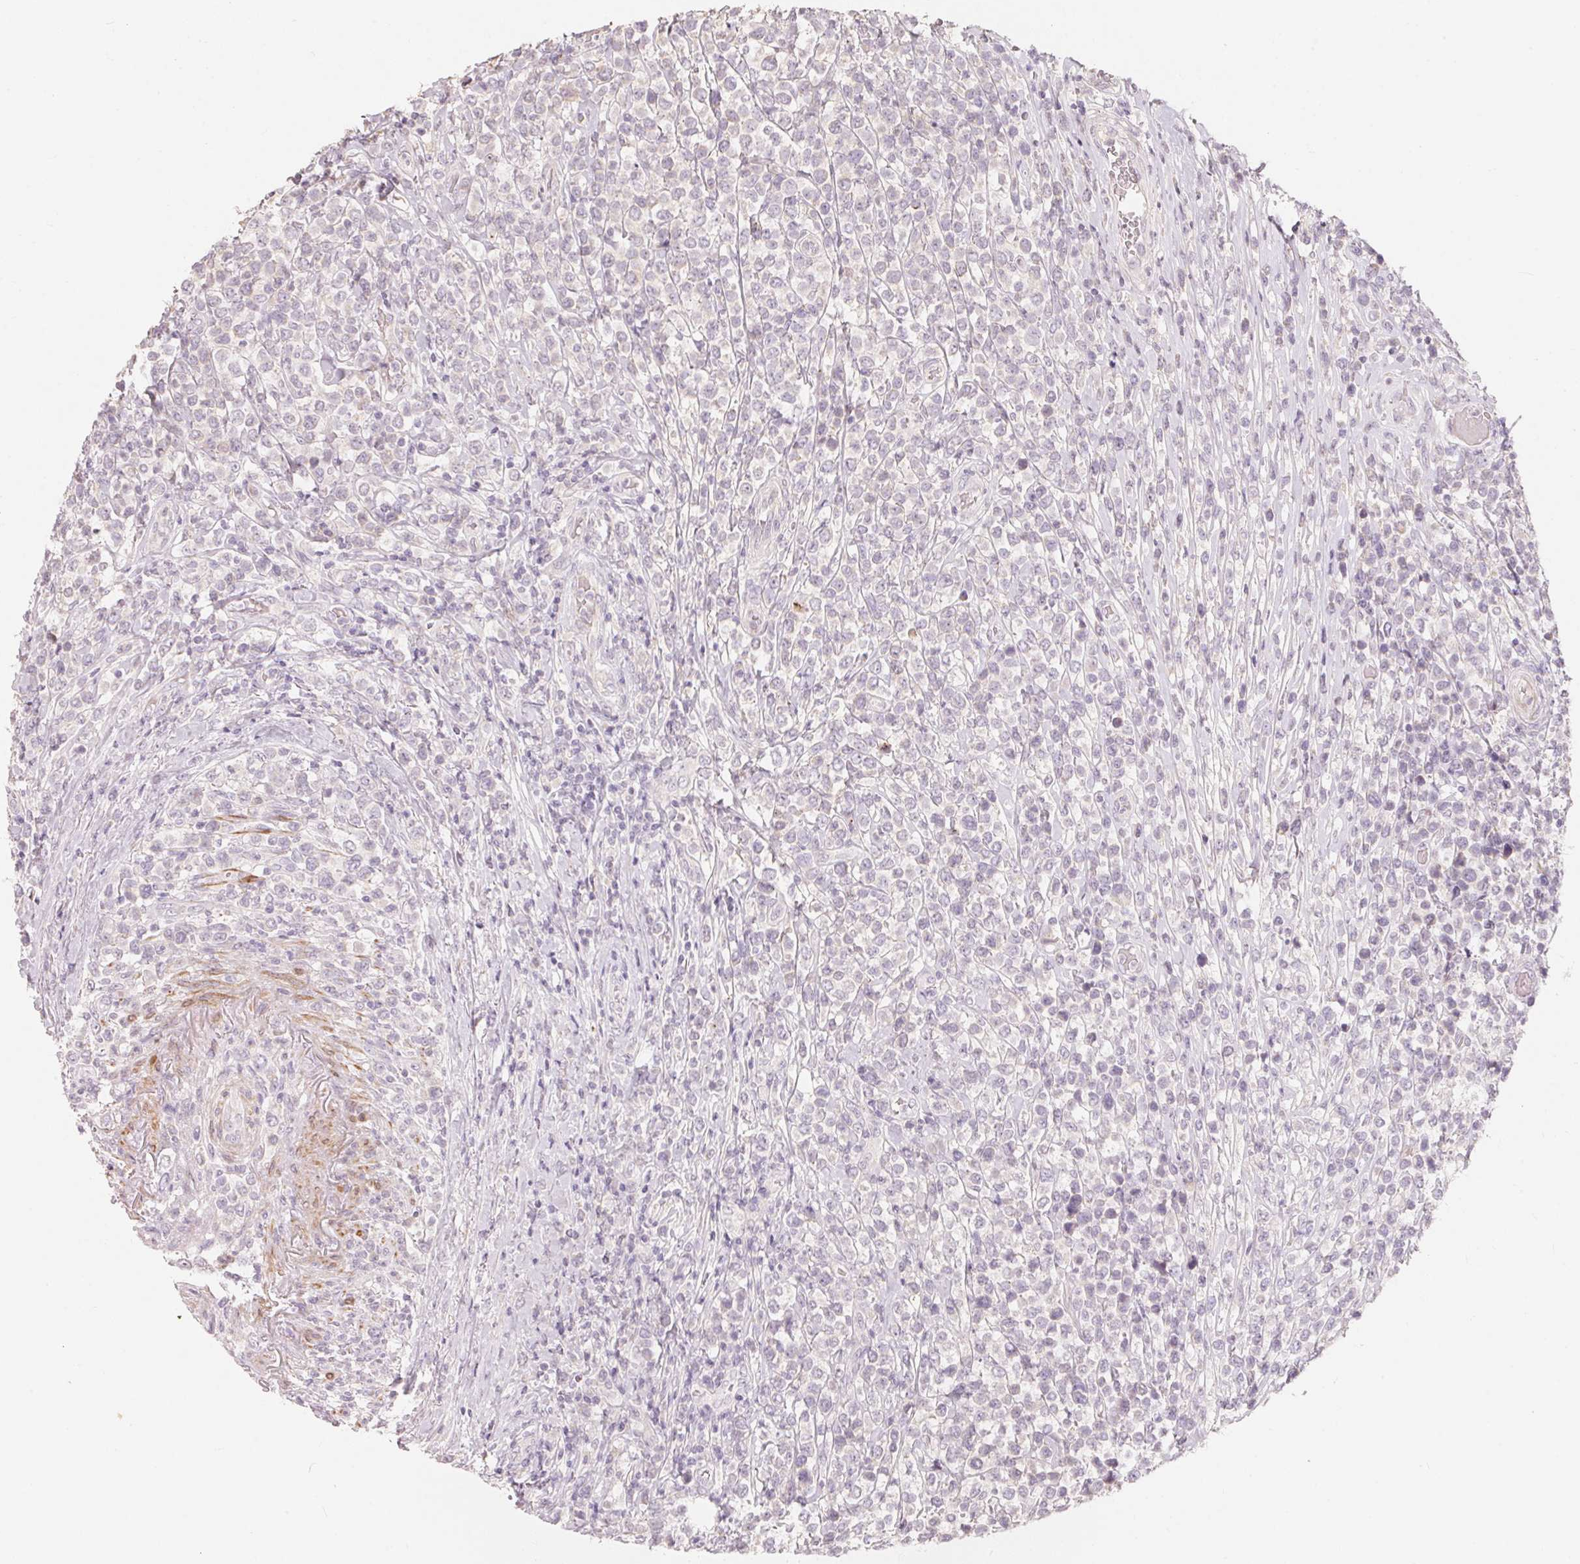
{"staining": {"intensity": "negative", "quantity": "none", "location": "none"}, "tissue": "lymphoma", "cell_type": "Tumor cells", "image_type": "cancer", "snomed": [{"axis": "morphology", "description": "Malignant lymphoma, non-Hodgkin's type, High grade"}, {"axis": "topography", "description": "Soft tissue"}], "caption": "This image is of lymphoma stained with immunohistochemistry (IHC) to label a protein in brown with the nuclei are counter-stained blue. There is no staining in tumor cells. (DAB (3,3'-diaminobenzidine) IHC visualized using brightfield microscopy, high magnification).", "gene": "TP53AIP1", "patient": {"sex": "female", "age": 56}}